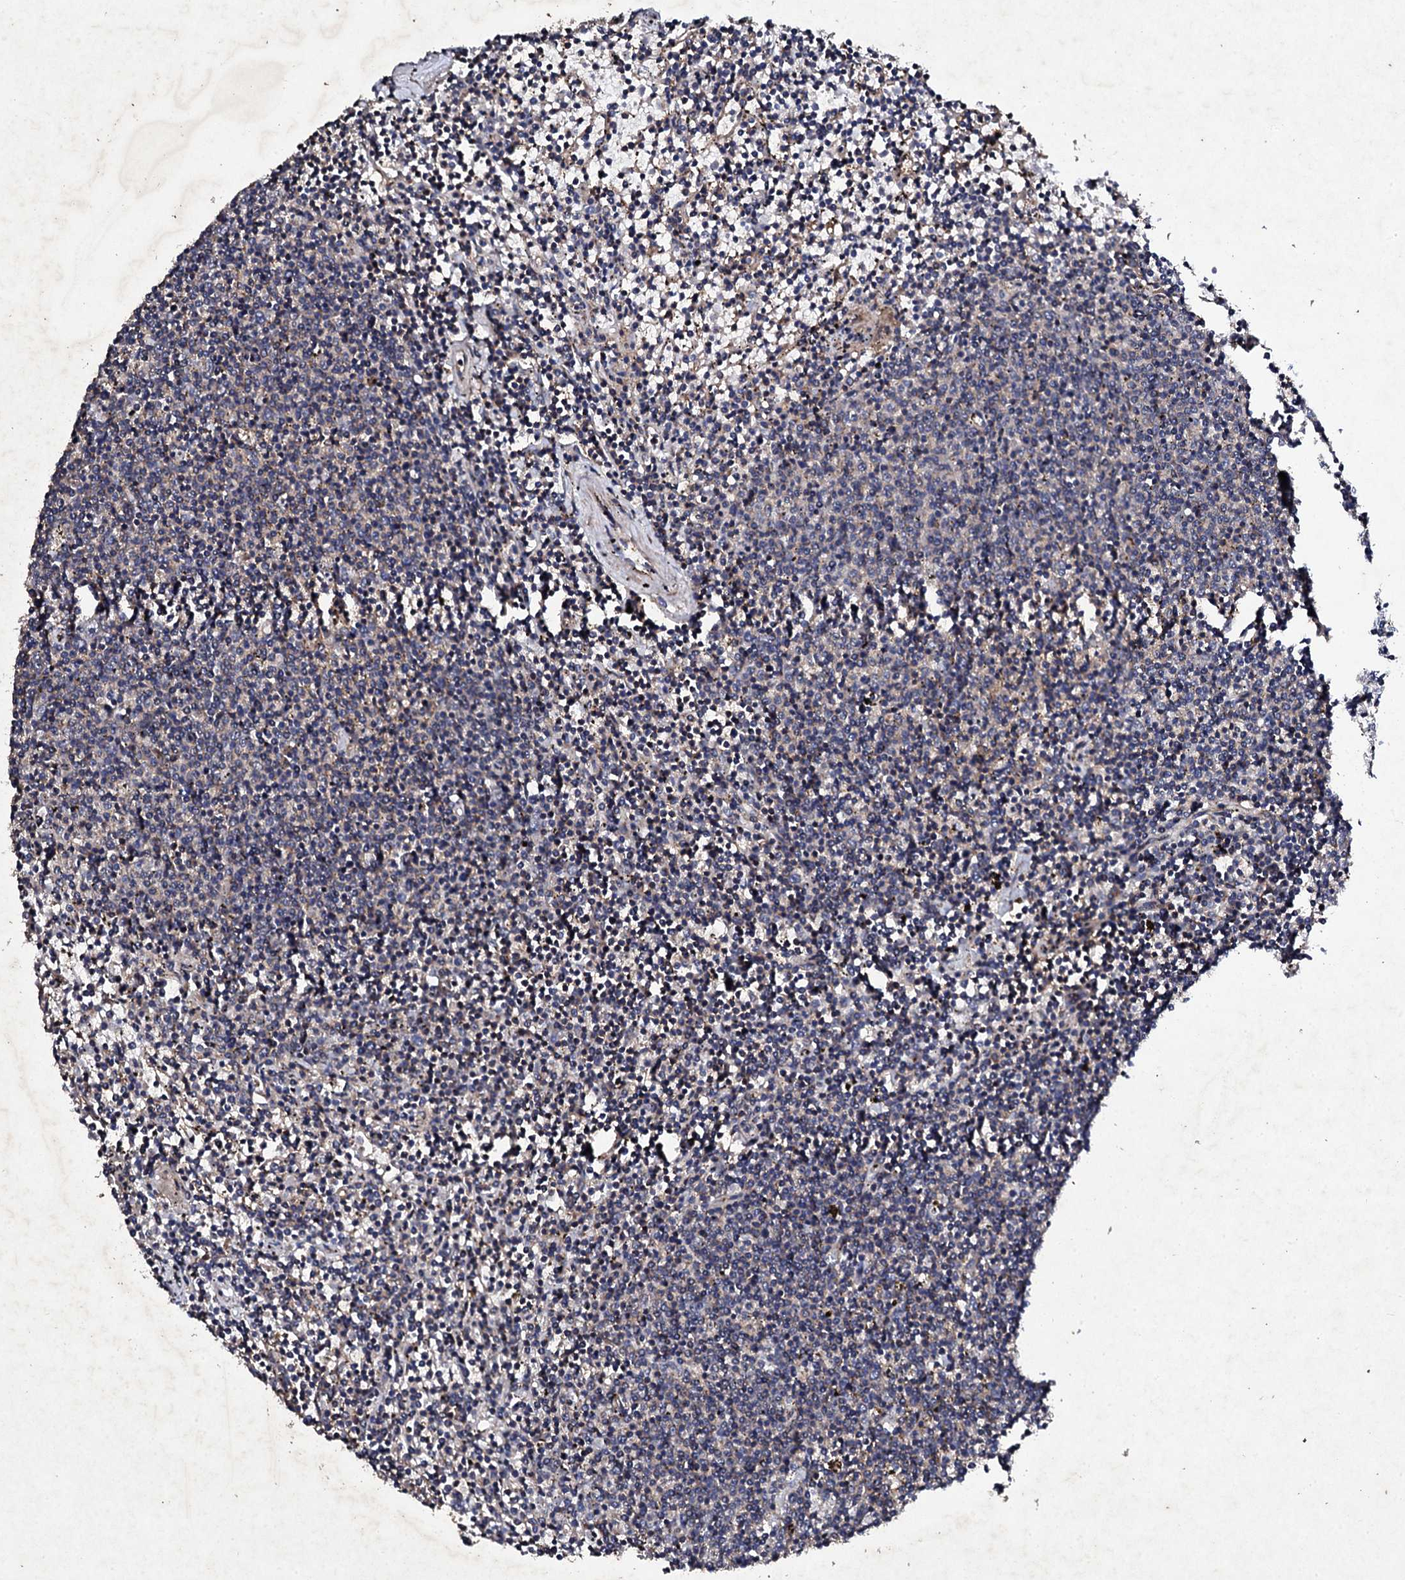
{"staining": {"intensity": "negative", "quantity": "none", "location": "none"}, "tissue": "lymphoma", "cell_type": "Tumor cells", "image_type": "cancer", "snomed": [{"axis": "morphology", "description": "Malignant lymphoma, non-Hodgkin's type, Low grade"}, {"axis": "topography", "description": "Spleen"}], "caption": "Immunohistochemistry (IHC) image of lymphoma stained for a protein (brown), which reveals no positivity in tumor cells. (DAB IHC with hematoxylin counter stain).", "gene": "MOCOS", "patient": {"sex": "female", "age": 50}}